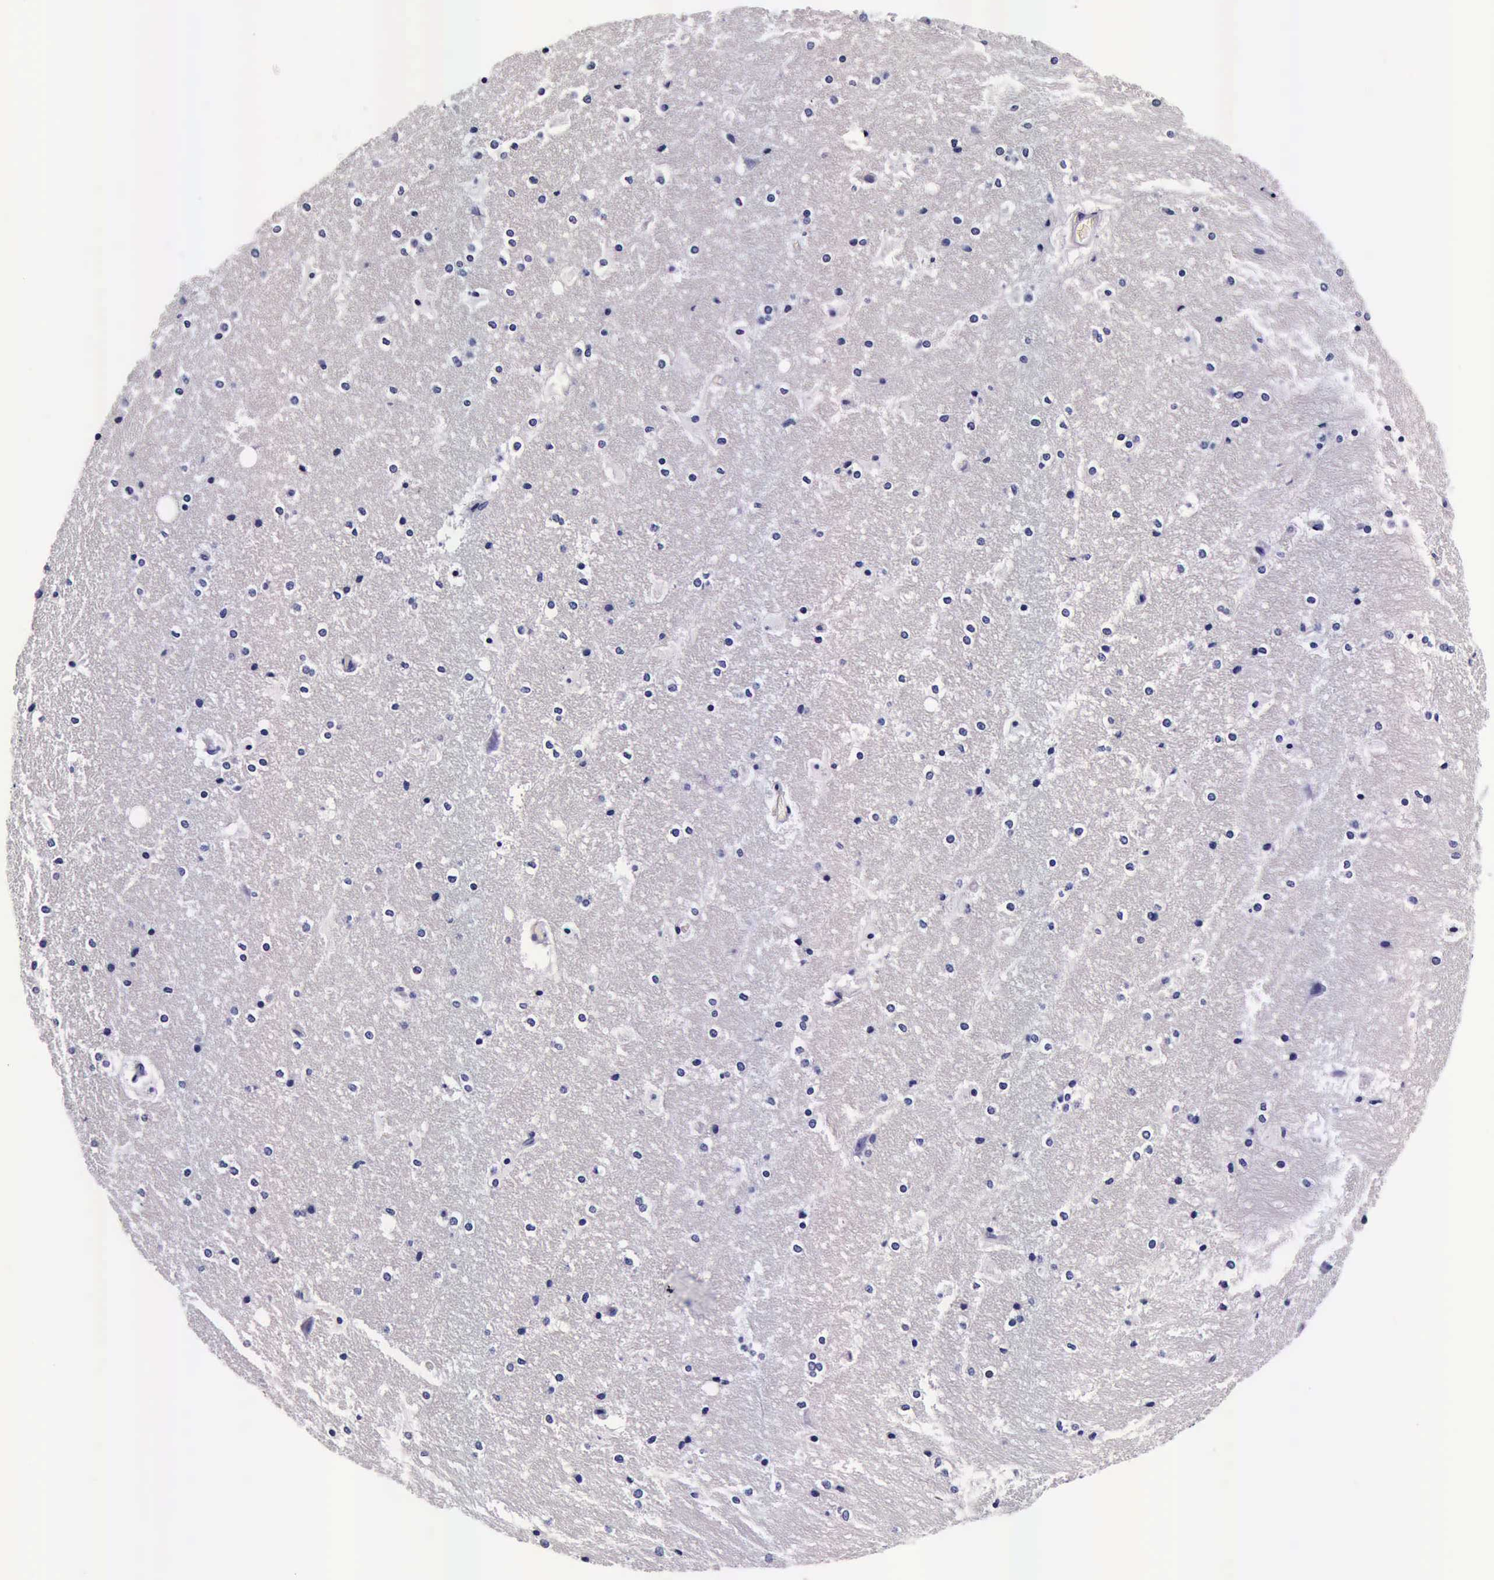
{"staining": {"intensity": "negative", "quantity": "none", "location": "none"}, "tissue": "hippocampus", "cell_type": "Glial cells", "image_type": "normal", "snomed": [{"axis": "morphology", "description": "Normal tissue, NOS"}, {"axis": "topography", "description": "Hippocampus"}], "caption": "Hippocampus was stained to show a protein in brown. There is no significant positivity in glial cells. (DAB (3,3'-diaminobenzidine) immunohistochemistry (IHC) with hematoxylin counter stain).", "gene": "IAPP", "patient": {"sex": "female", "age": 19}}